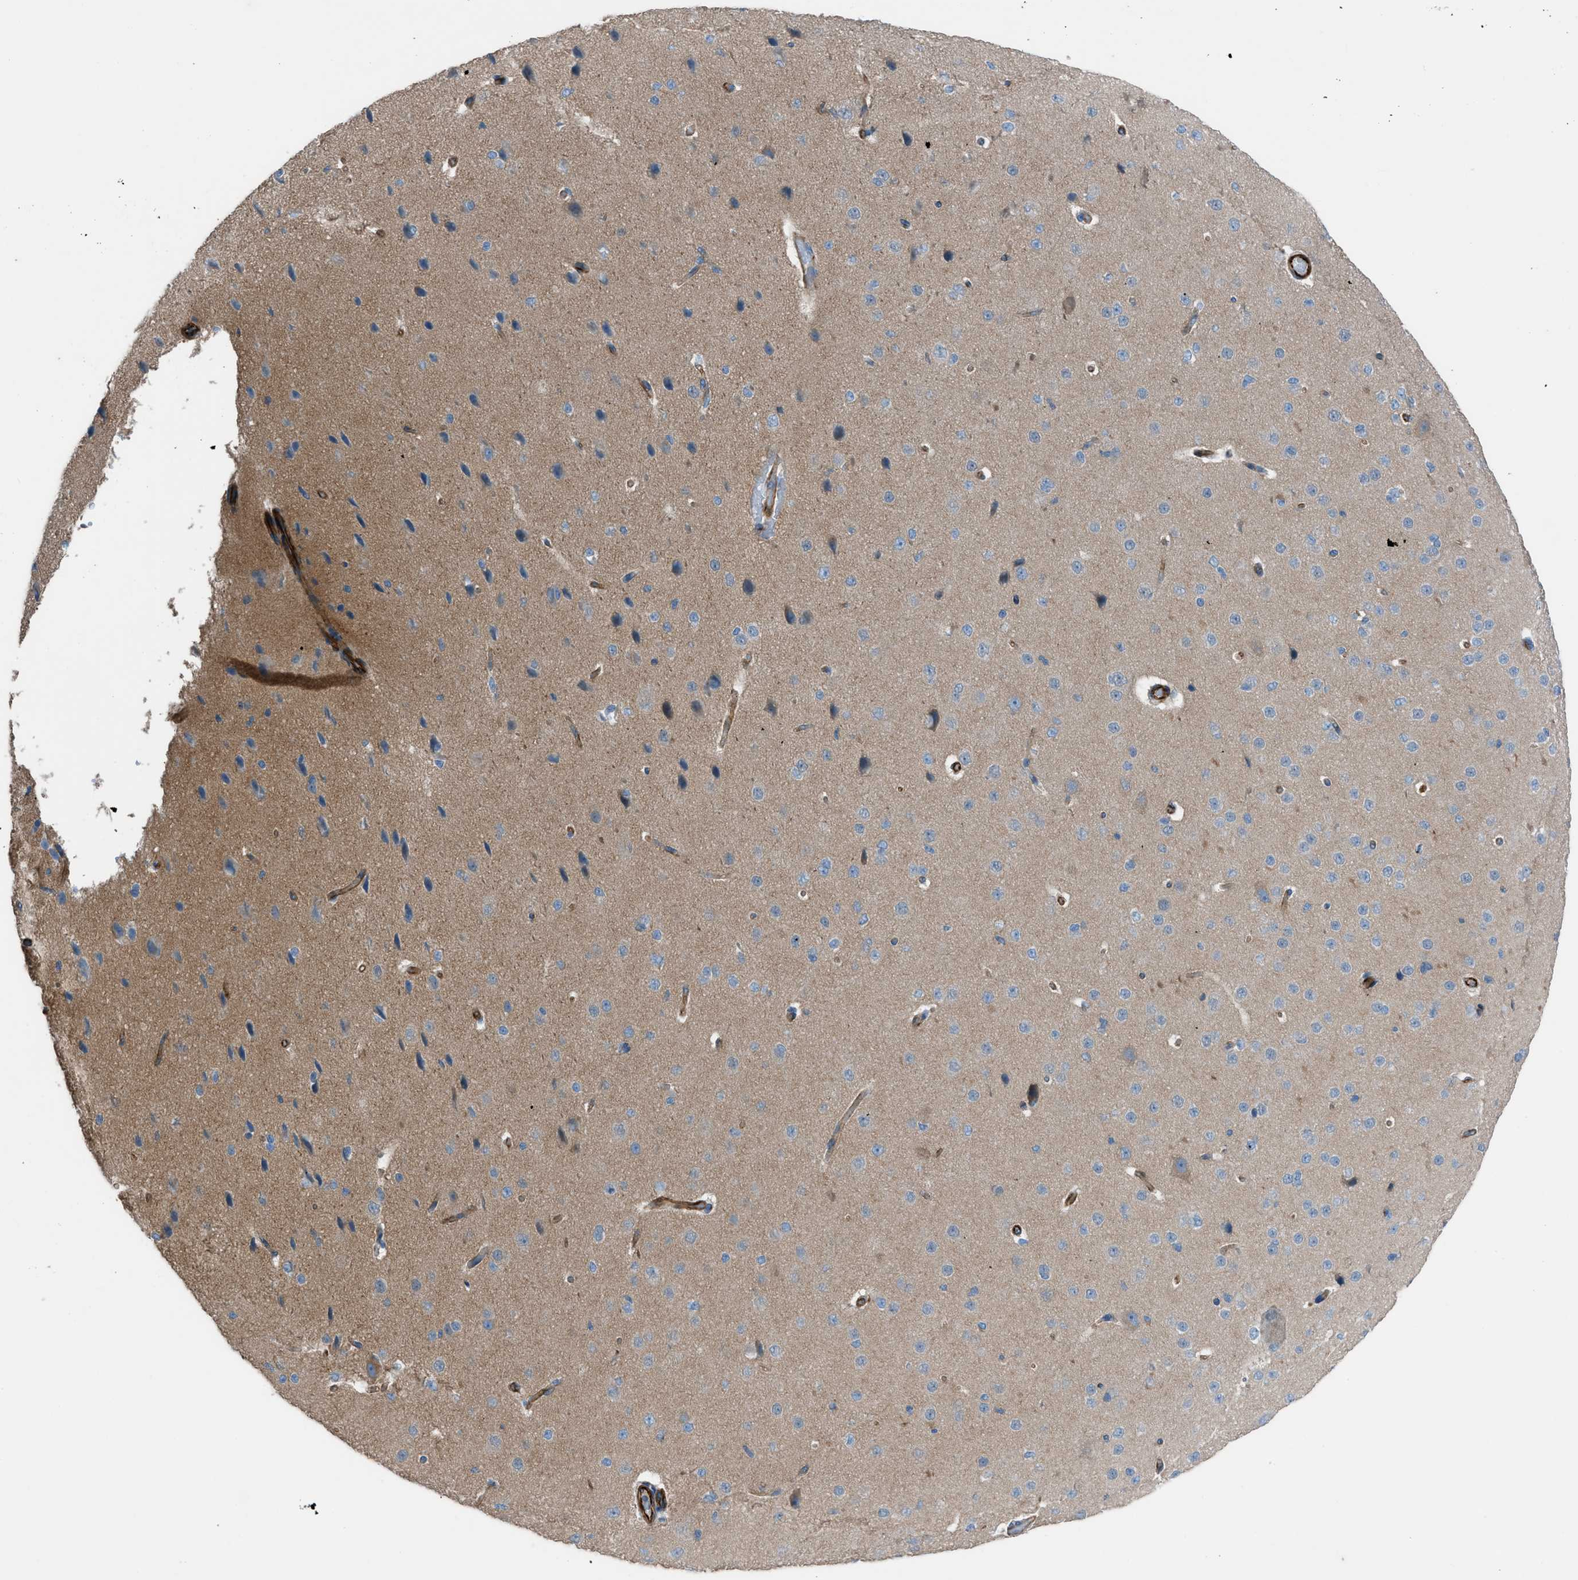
{"staining": {"intensity": "strong", "quantity": "25%-75%", "location": "cytoplasmic/membranous"}, "tissue": "cerebral cortex", "cell_type": "Endothelial cells", "image_type": "normal", "snomed": [{"axis": "morphology", "description": "Normal tissue, NOS"}, {"axis": "morphology", "description": "Developmental malformation"}, {"axis": "topography", "description": "Cerebral cortex"}], "caption": "Strong cytoplasmic/membranous protein positivity is appreciated in approximately 25%-75% of endothelial cells in cerebral cortex. The staining was performed using DAB to visualize the protein expression in brown, while the nuclei were stained in blue with hematoxylin (Magnification: 20x).", "gene": "CABP7", "patient": {"sex": "female", "age": 30}}